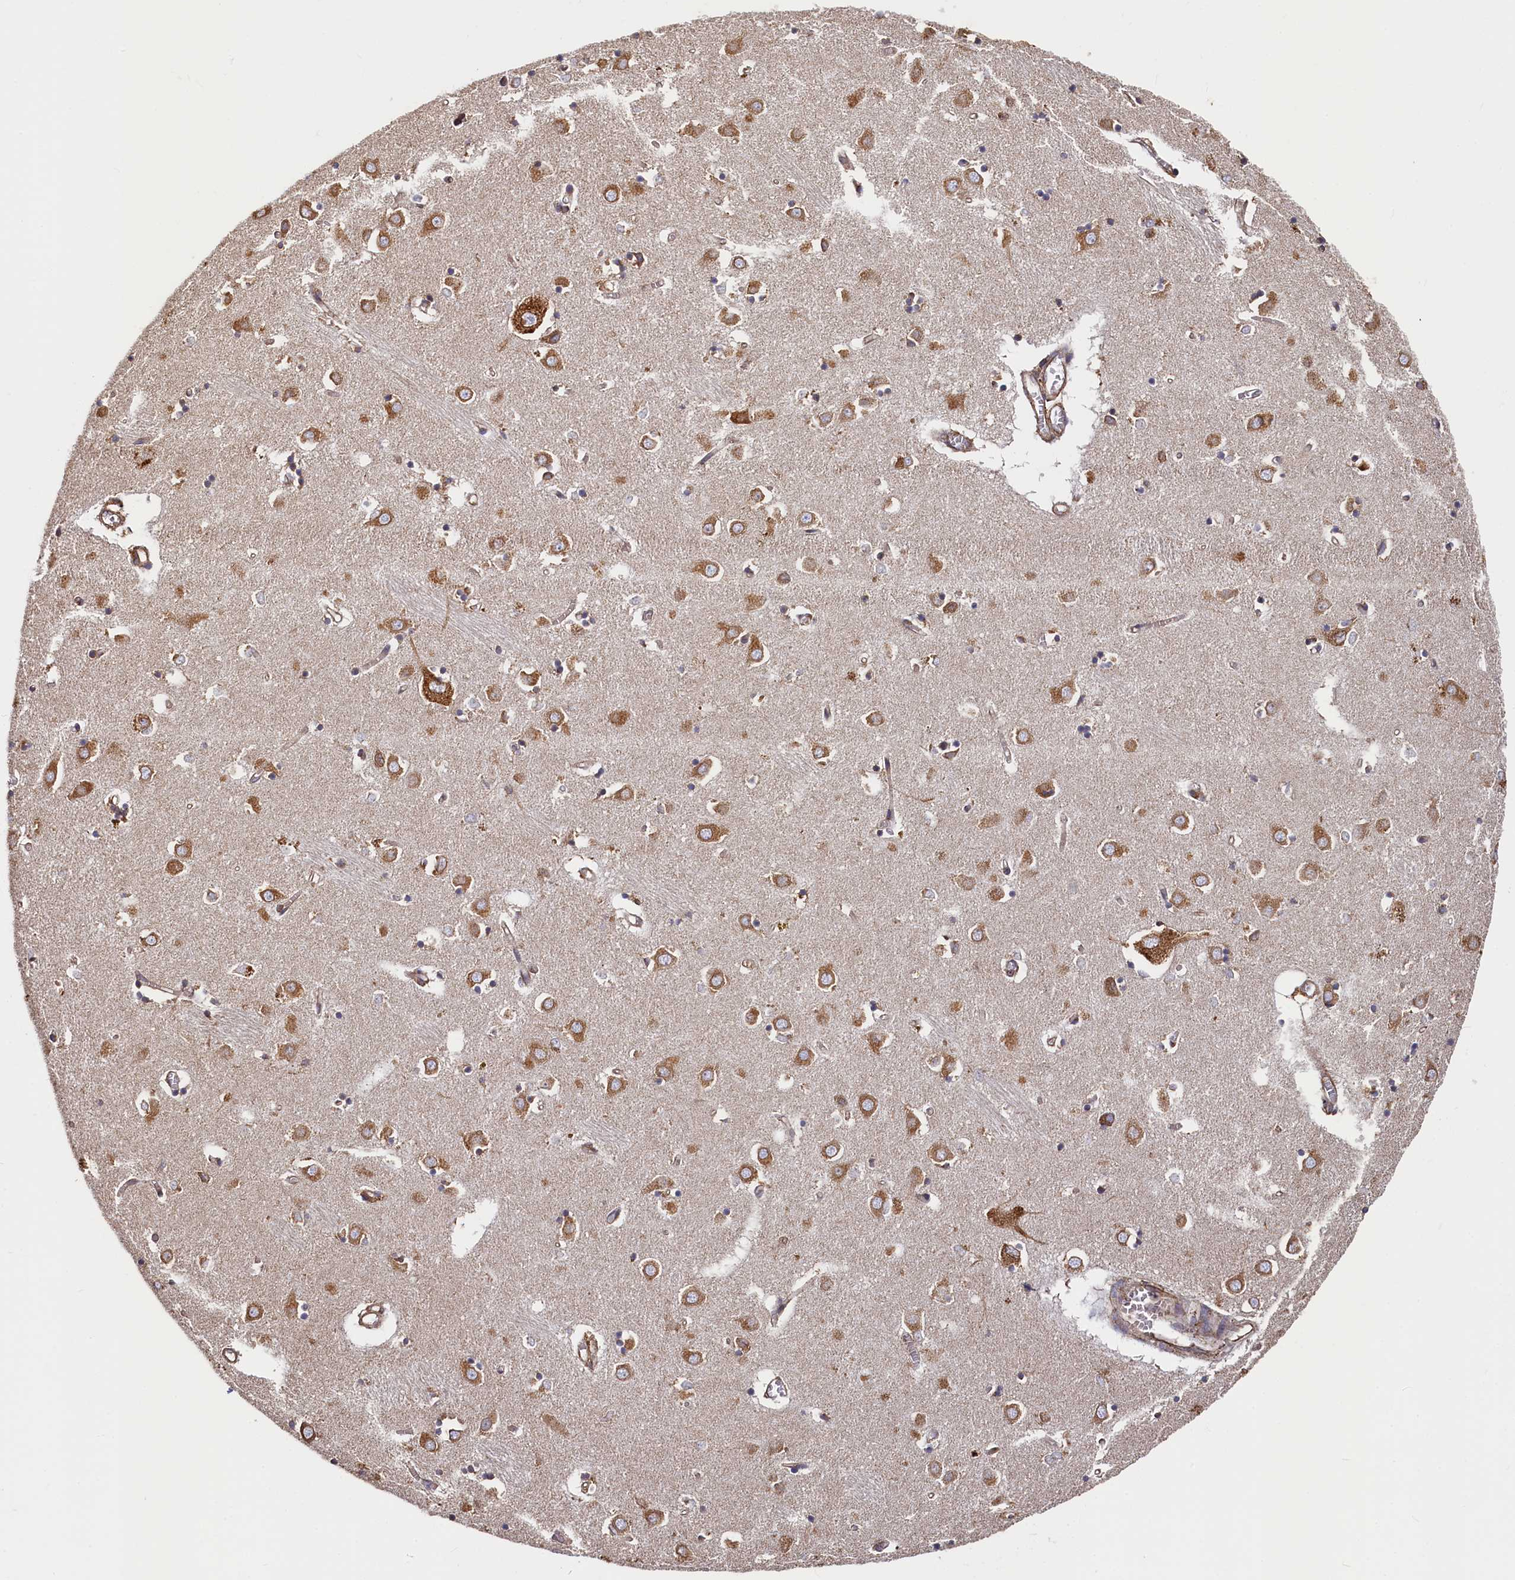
{"staining": {"intensity": "negative", "quantity": "none", "location": "none"}, "tissue": "caudate", "cell_type": "Glial cells", "image_type": "normal", "snomed": [{"axis": "morphology", "description": "Normal tissue, NOS"}, {"axis": "topography", "description": "Lateral ventricle wall"}], "caption": "This is a image of IHC staining of benign caudate, which shows no staining in glial cells.", "gene": "NEURL1B", "patient": {"sex": "male", "age": 70}}